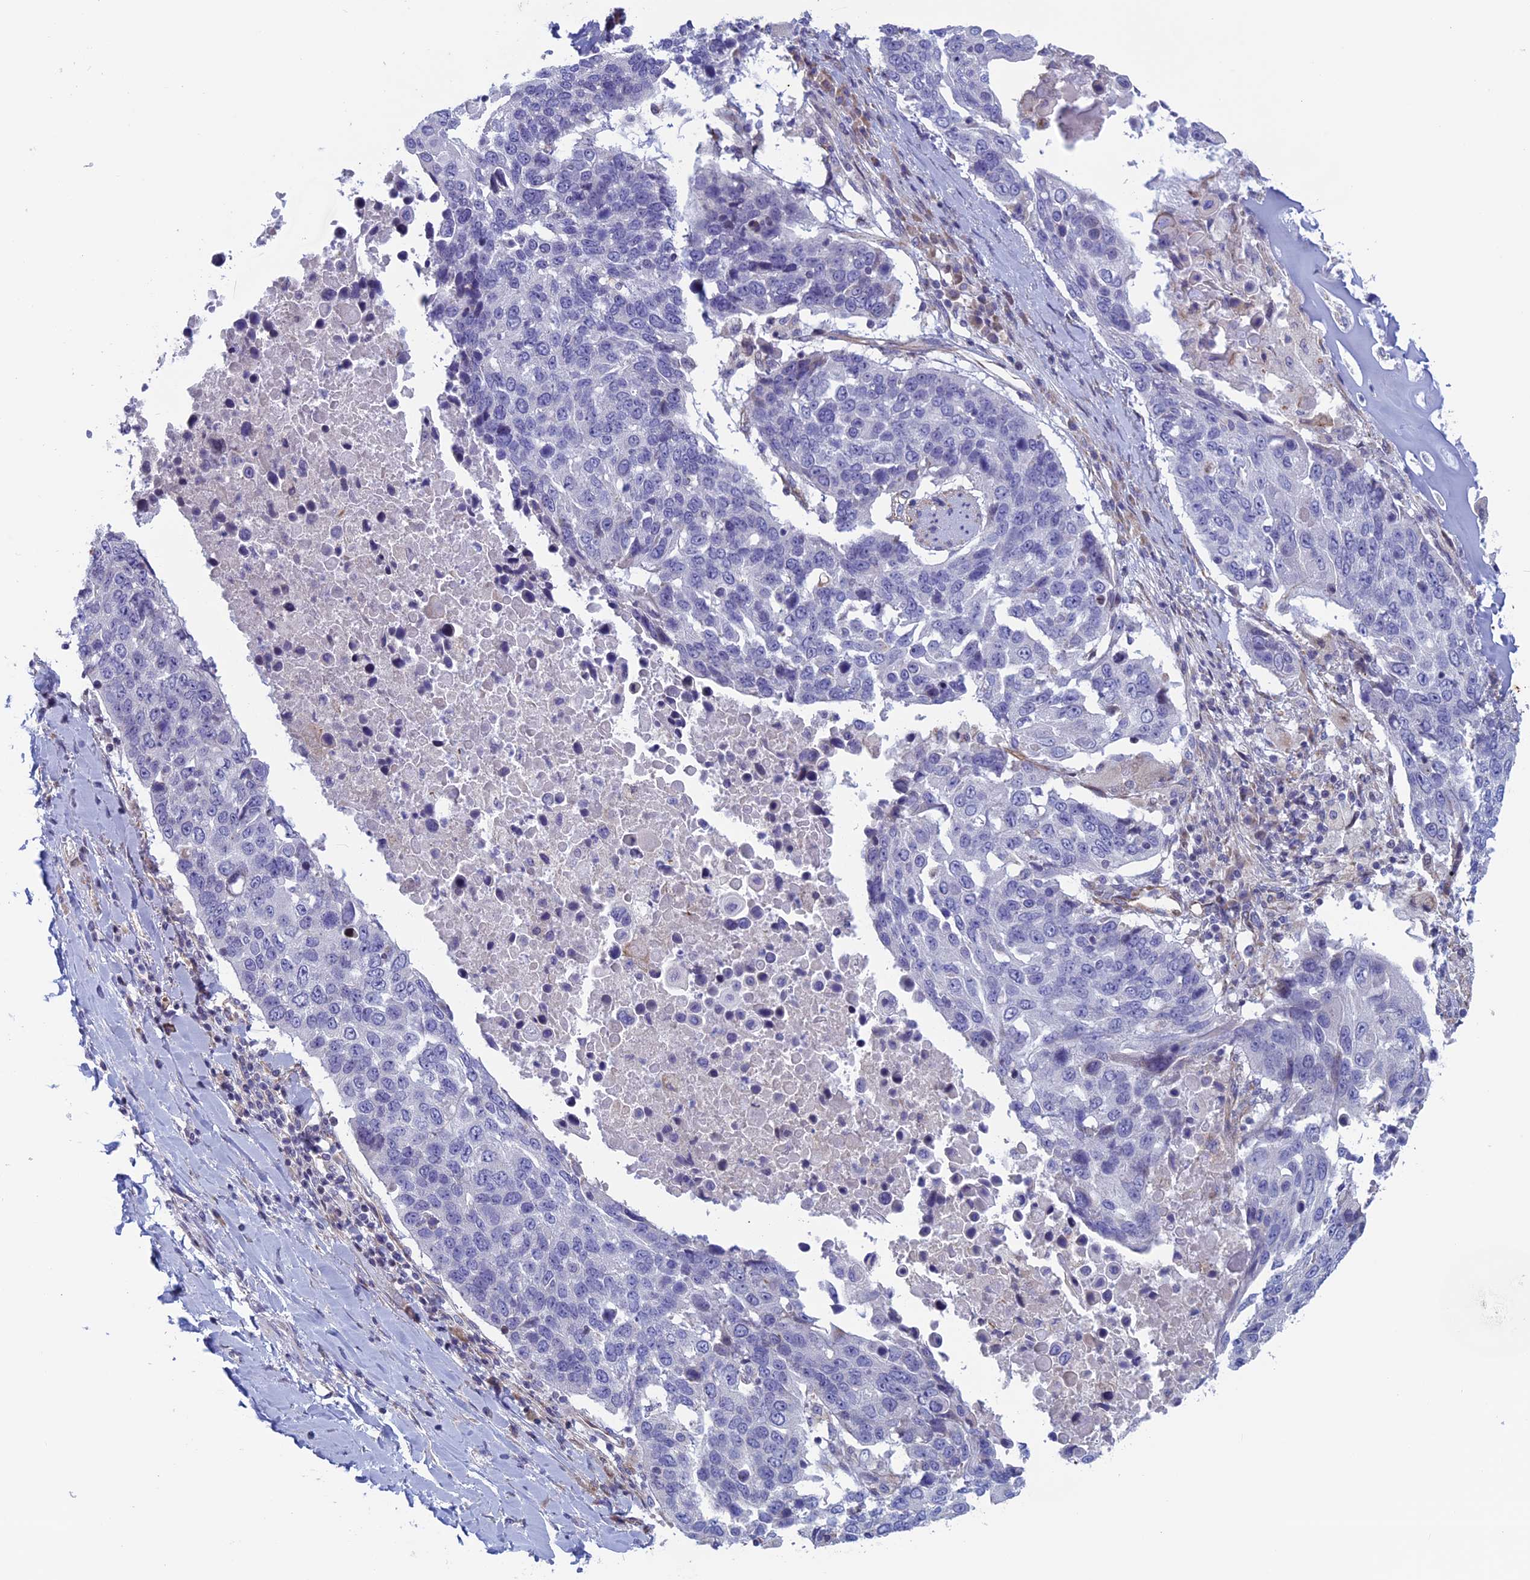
{"staining": {"intensity": "negative", "quantity": "none", "location": "none"}, "tissue": "lung cancer", "cell_type": "Tumor cells", "image_type": "cancer", "snomed": [{"axis": "morphology", "description": "Squamous cell carcinoma, NOS"}, {"axis": "topography", "description": "Lung"}], "caption": "Histopathology image shows no protein staining in tumor cells of lung cancer (squamous cell carcinoma) tissue.", "gene": "BCL2L10", "patient": {"sex": "male", "age": 66}}